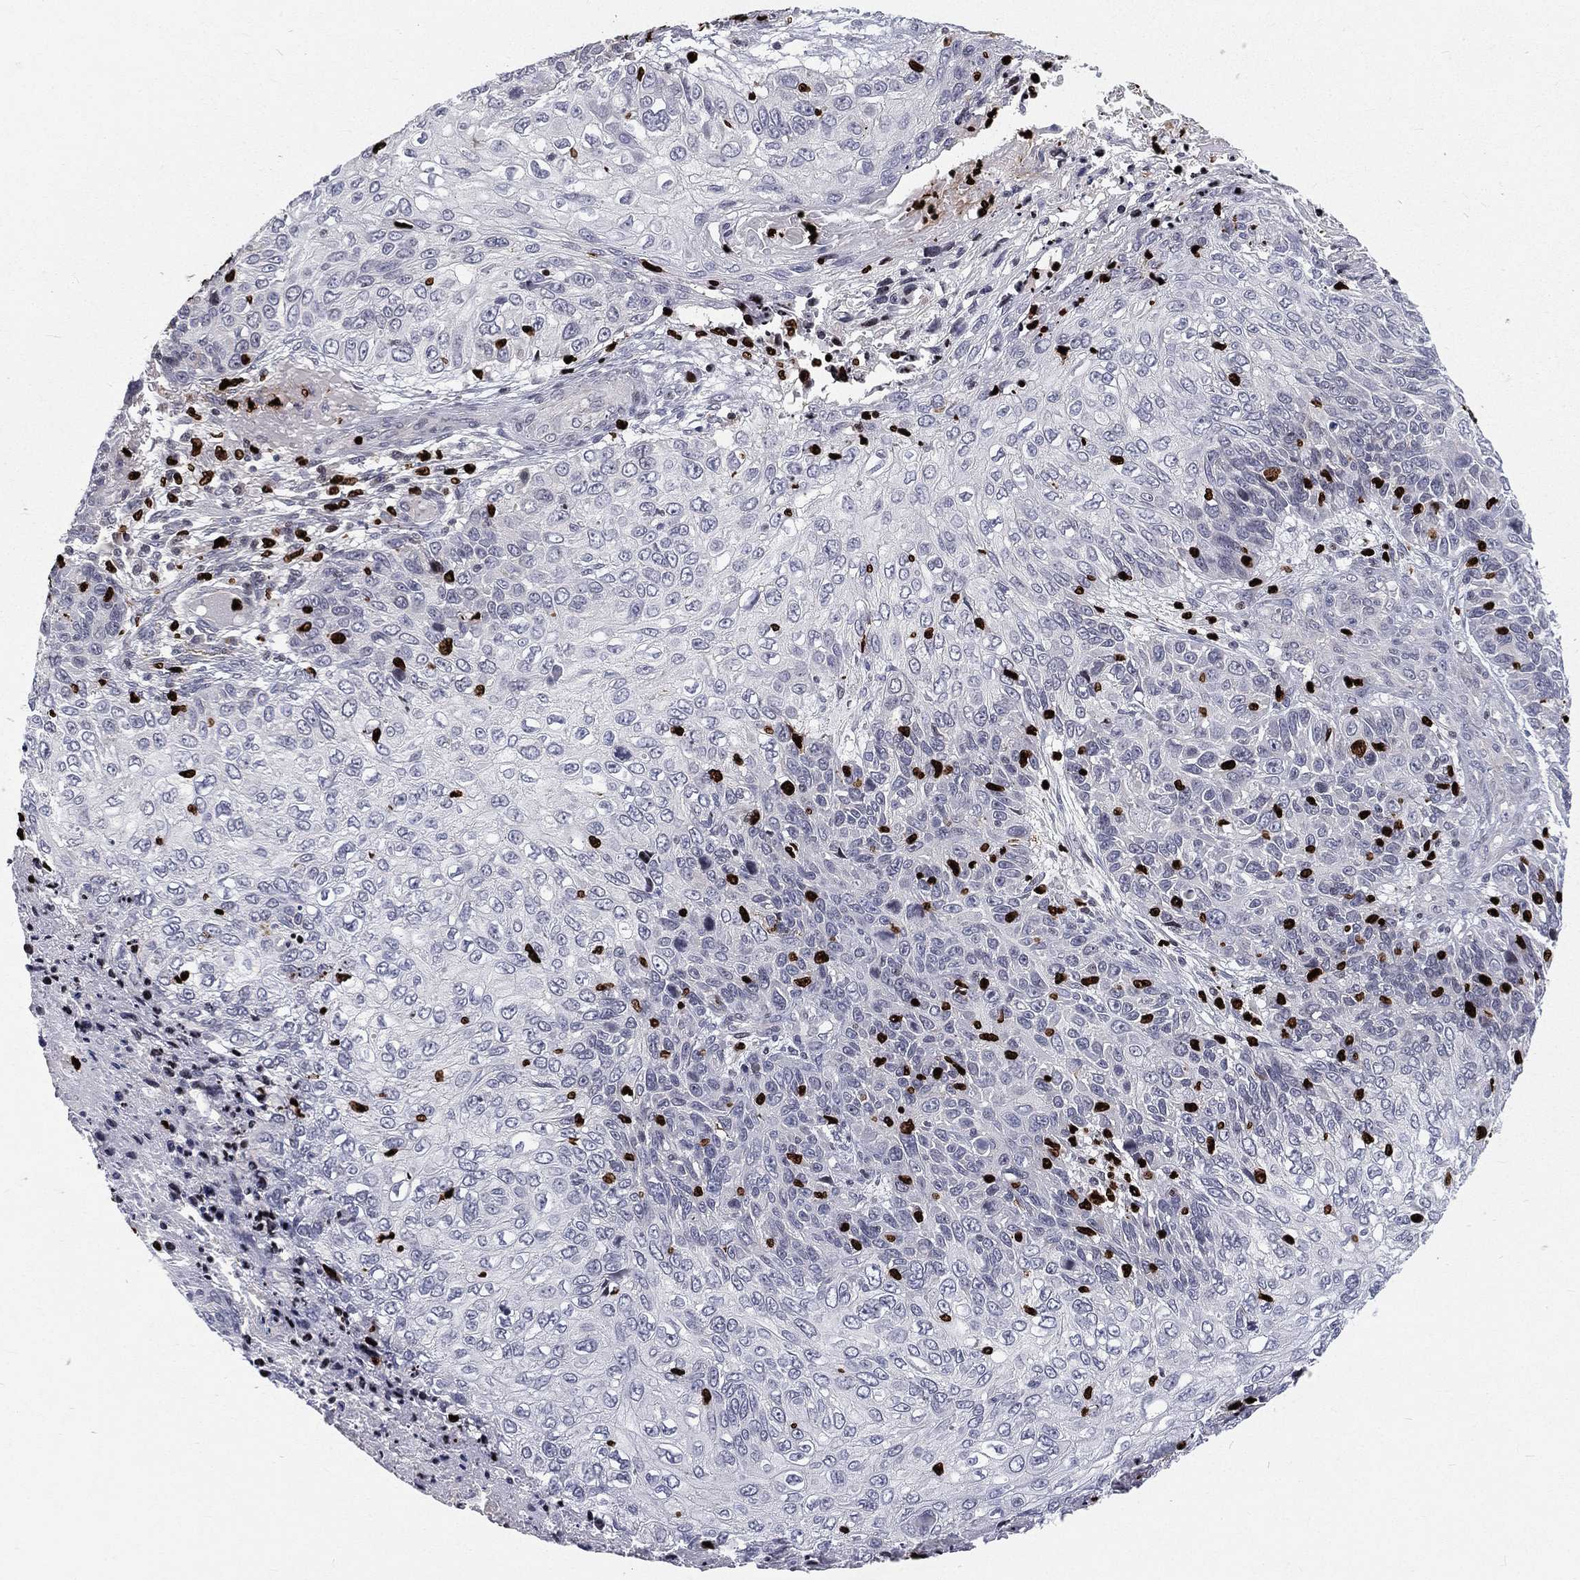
{"staining": {"intensity": "negative", "quantity": "none", "location": "none"}, "tissue": "skin cancer", "cell_type": "Tumor cells", "image_type": "cancer", "snomed": [{"axis": "morphology", "description": "Squamous cell carcinoma, NOS"}, {"axis": "topography", "description": "Skin"}], "caption": "An IHC image of skin cancer (squamous cell carcinoma) is shown. There is no staining in tumor cells of skin cancer (squamous cell carcinoma).", "gene": "MNDA", "patient": {"sex": "male", "age": 92}}